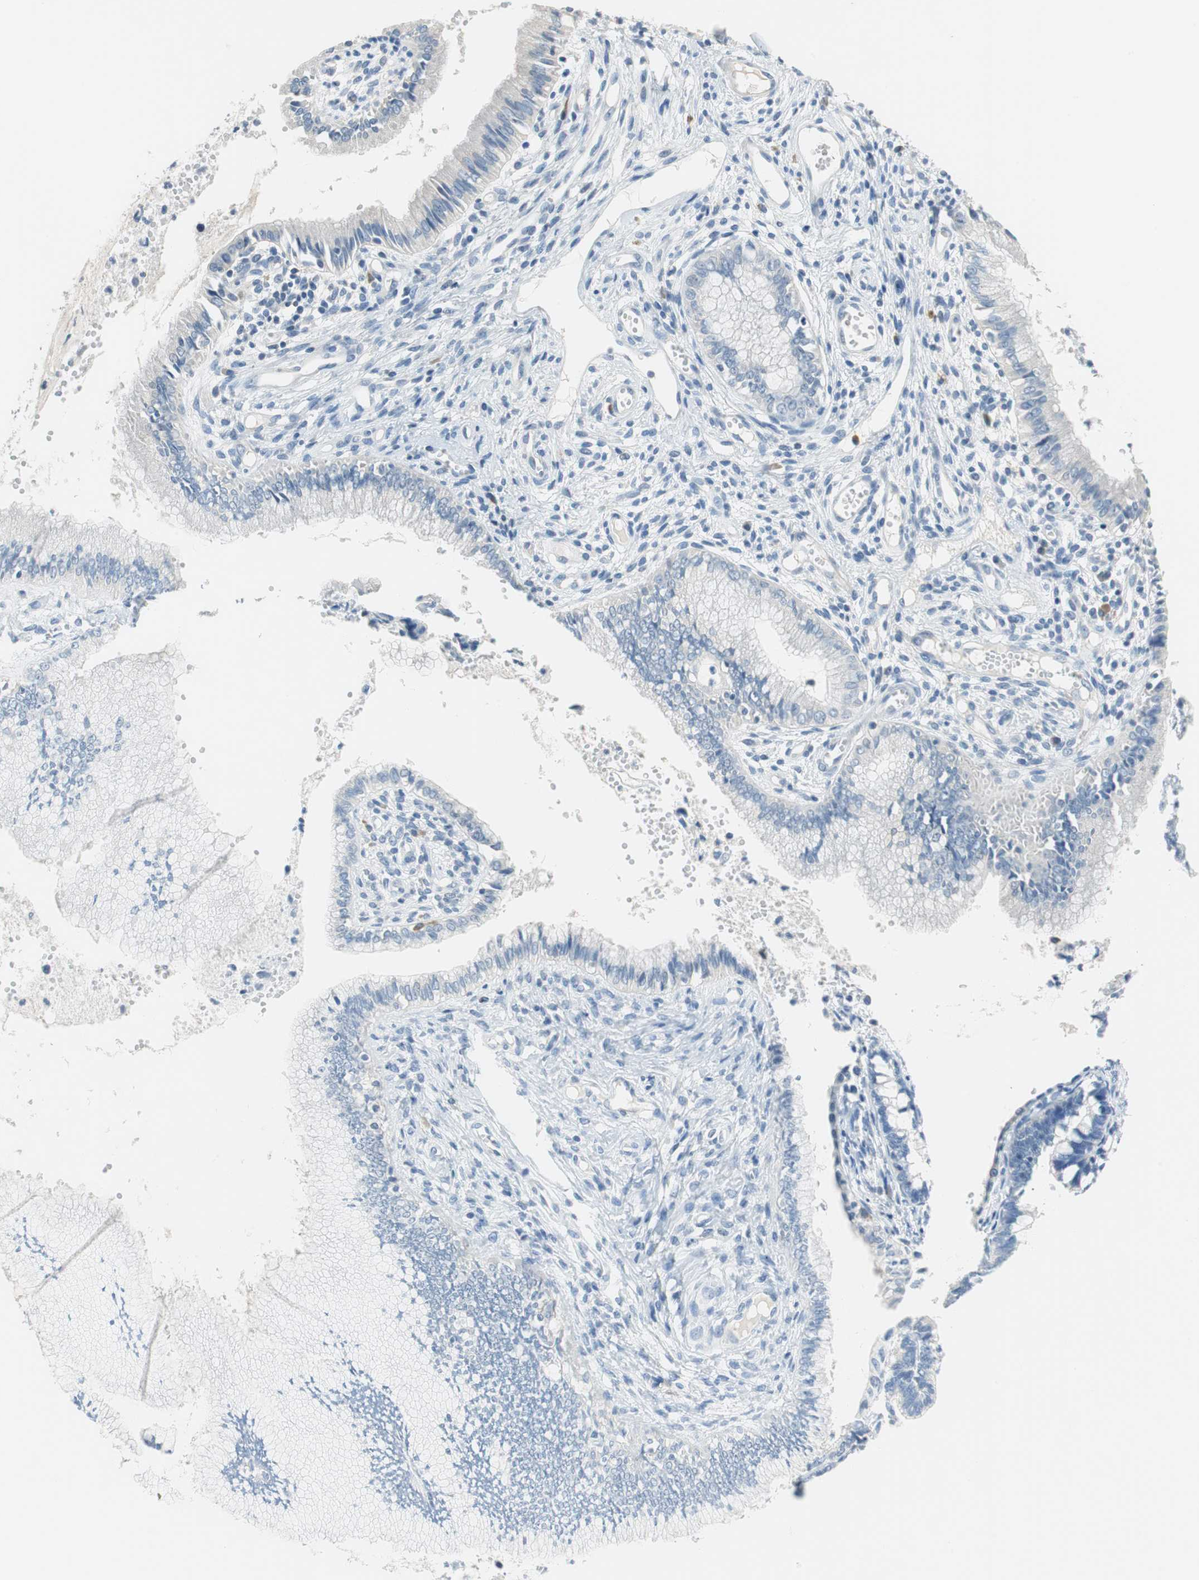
{"staining": {"intensity": "negative", "quantity": "none", "location": "none"}, "tissue": "cervical cancer", "cell_type": "Tumor cells", "image_type": "cancer", "snomed": [{"axis": "morphology", "description": "Adenocarcinoma, NOS"}, {"axis": "topography", "description": "Cervix"}], "caption": "IHC micrograph of neoplastic tissue: human cervical cancer stained with DAB demonstrates no significant protein staining in tumor cells.", "gene": "GLCCI1", "patient": {"sex": "female", "age": 36}}